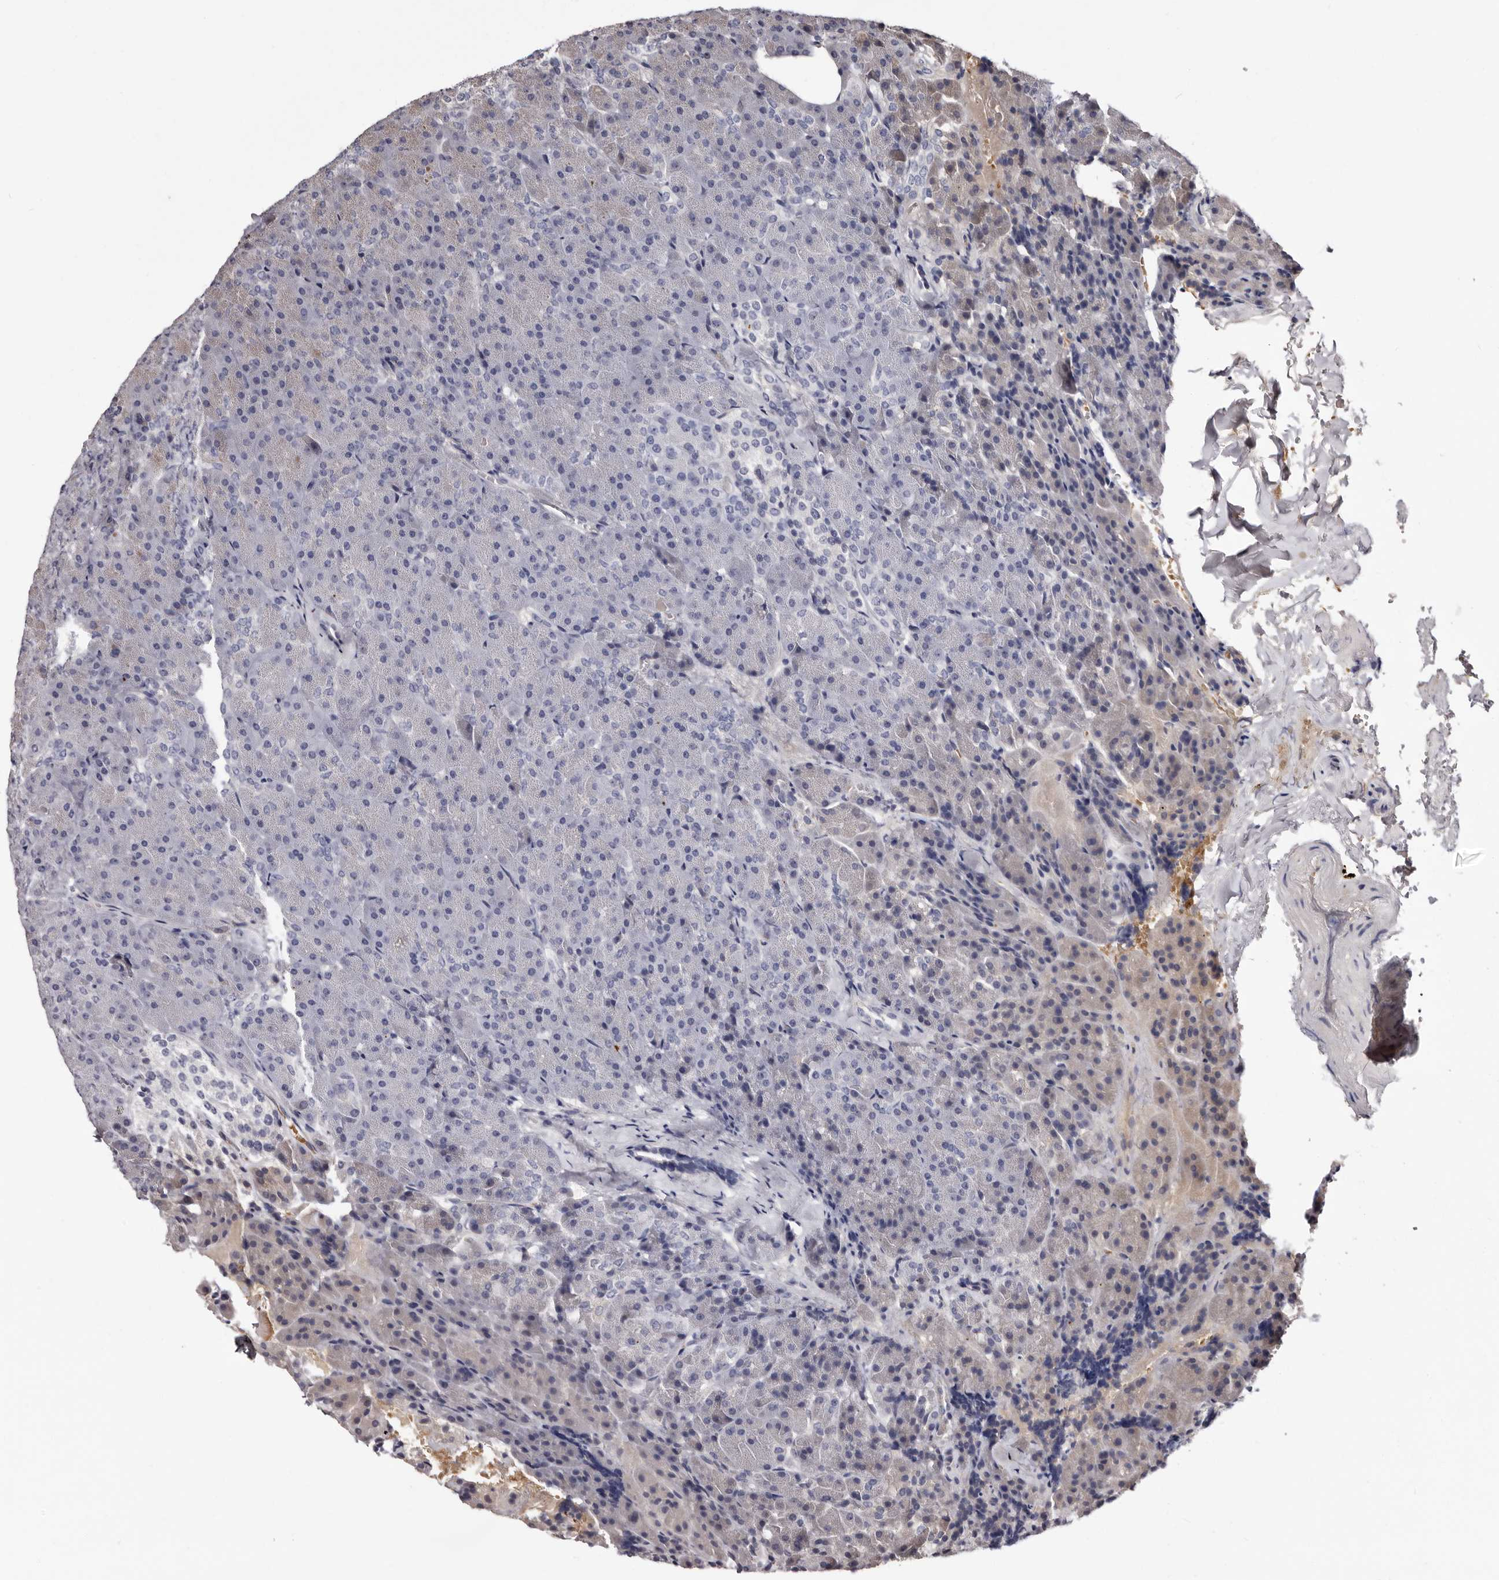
{"staining": {"intensity": "negative", "quantity": "none", "location": "none"}, "tissue": "pancreas", "cell_type": "Exocrine glandular cells", "image_type": "normal", "snomed": [{"axis": "morphology", "description": "Normal tissue, NOS"}, {"axis": "morphology", "description": "Carcinoid, malignant, NOS"}, {"axis": "topography", "description": "Pancreas"}], "caption": "Pancreas stained for a protein using IHC reveals no positivity exocrine glandular cells.", "gene": "BPGM", "patient": {"sex": "female", "age": 35}}